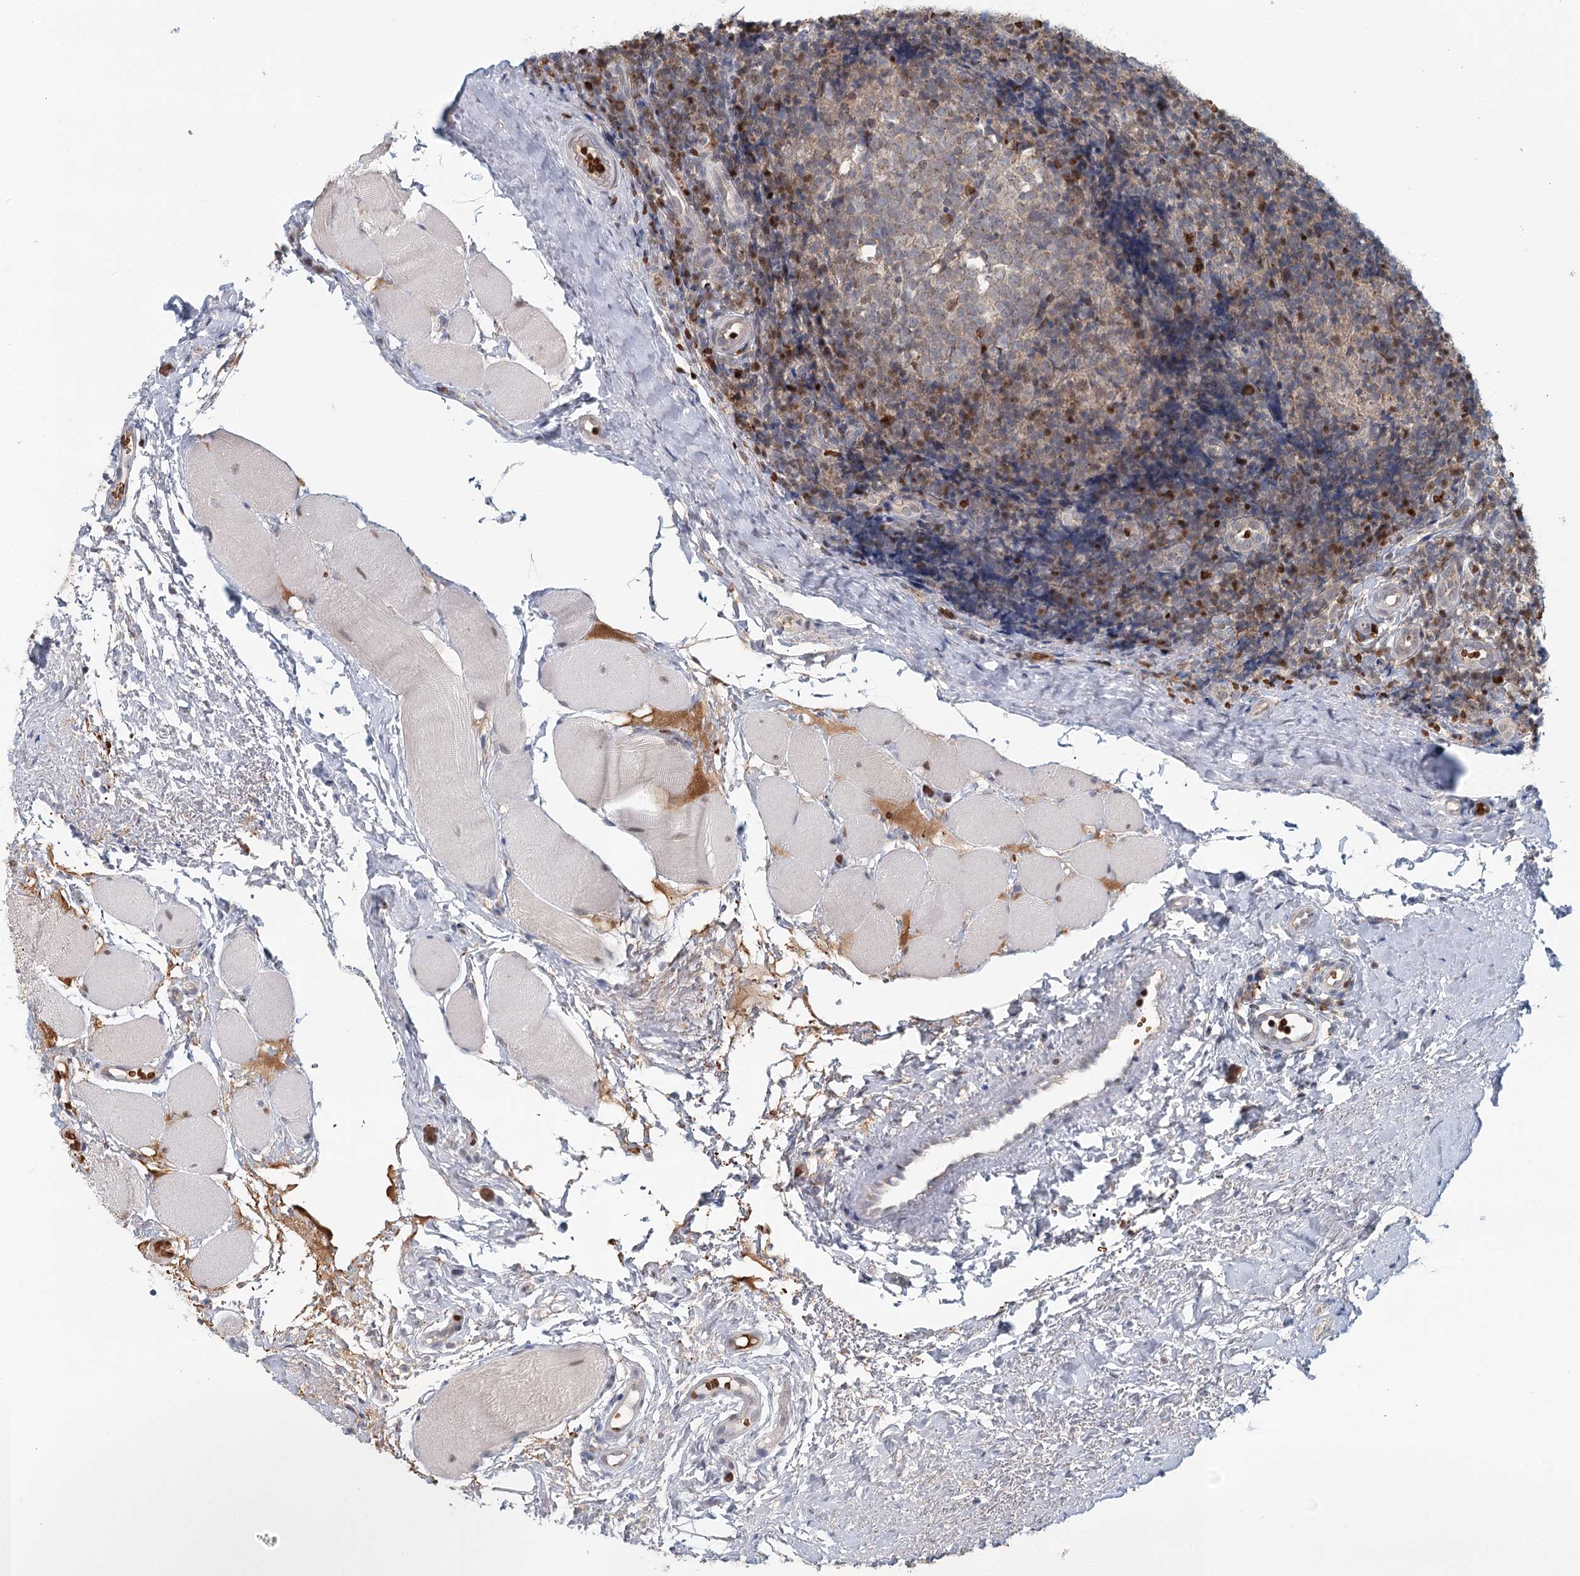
{"staining": {"intensity": "moderate", "quantity": "<25%", "location": "nuclear"}, "tissue": "tonsil", "cell_type": "Germinal center cells", "image_type": "normal", "snomed": [{"axis": "morphology", "description": "Normal tissue, NOS"}, {"axis": "topography", "description": "Tonsil"}], "caption": "Normal tonsil exhibits moderate nuclear staining in about <25% of germinal center cells Nuclei are stained in blue..", "gene": "ADK", "patient": {"sex": "female", "age": 19}}